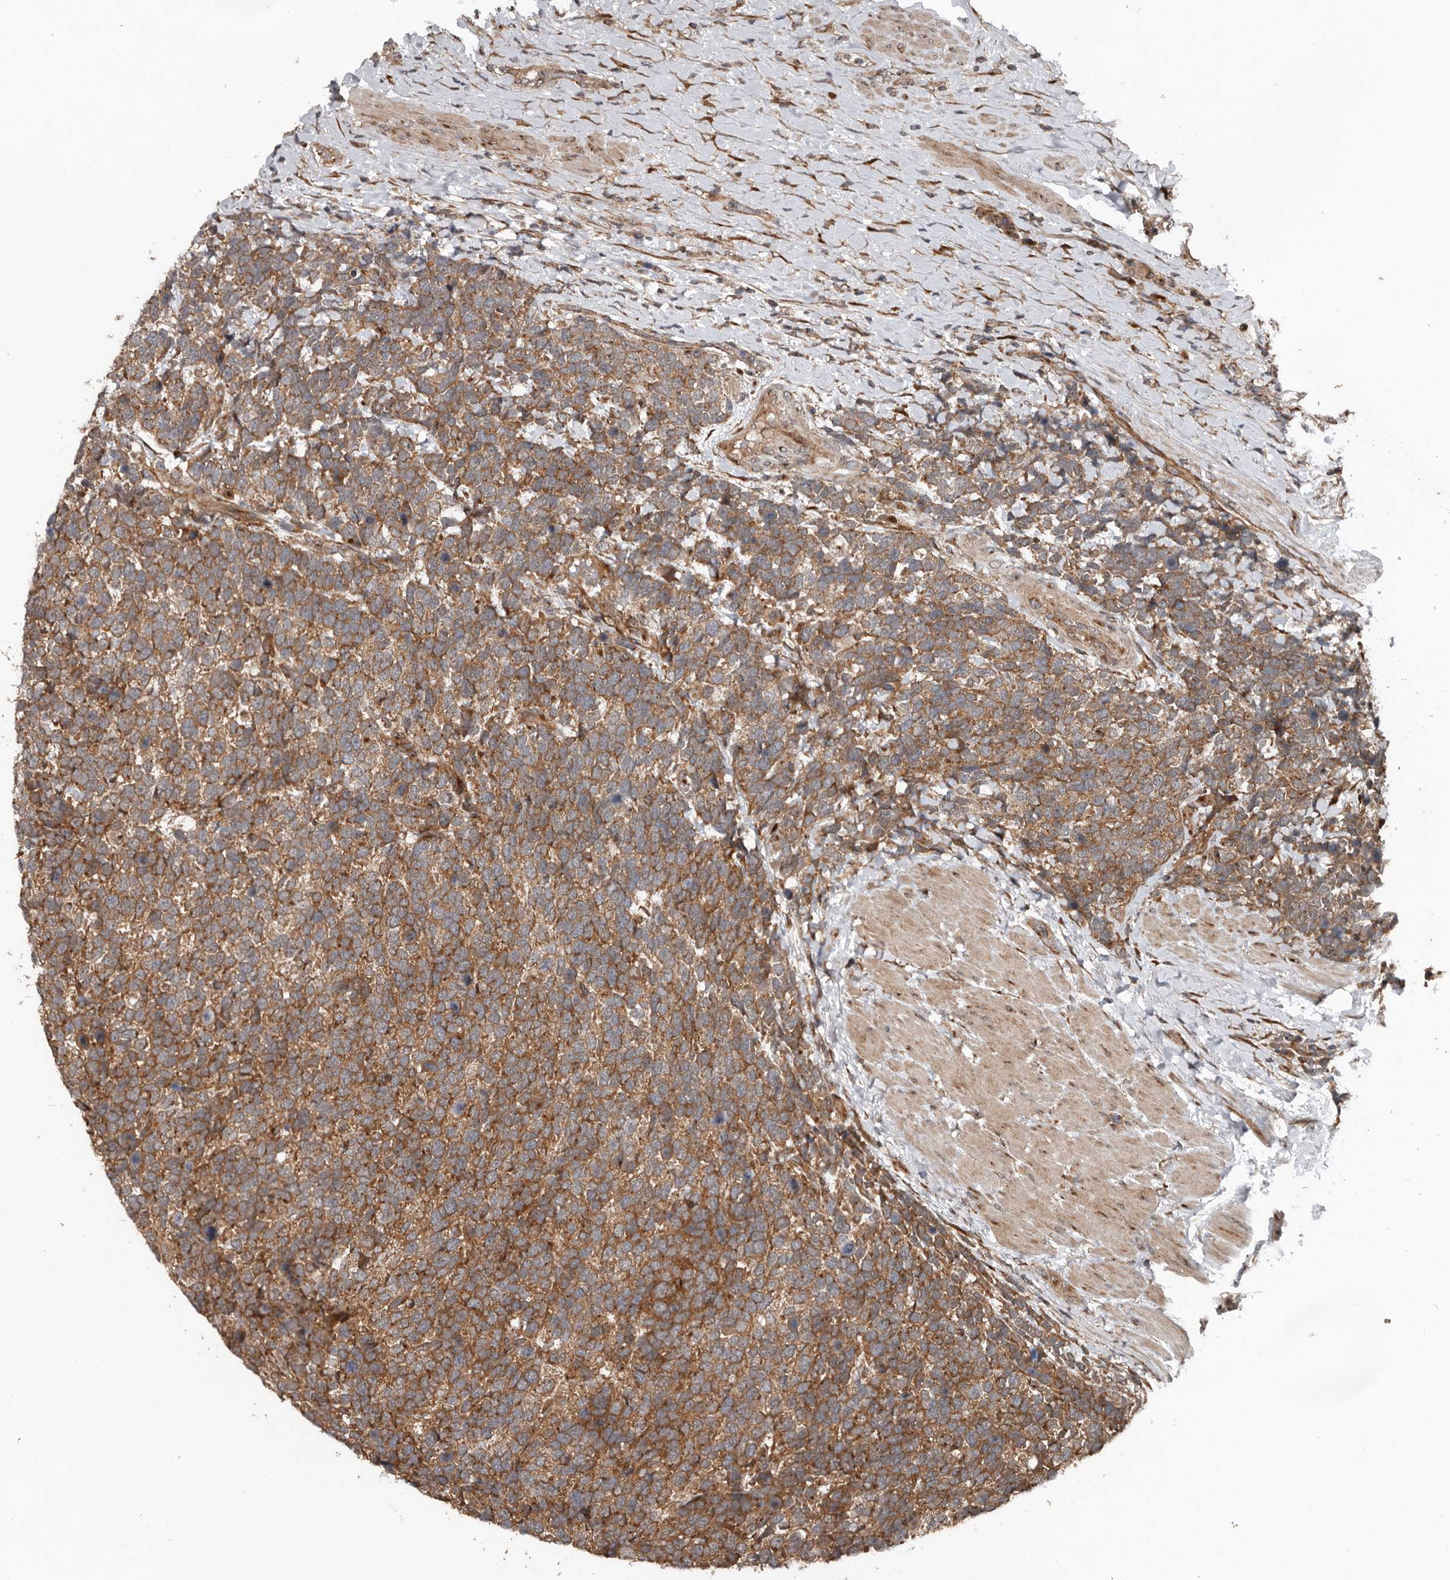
{"staining": {"intensity": "strong", "quantity": ">75%", "location": "cytoplasmic/membranous"}, "tissue": "urothelial cancer", "cell_type": "Tumor cells", "image_type": "cancer", "snomed": [{"axis": "morphology", "description": "Urothelial carcinoma, High grade"}, {"axis": "topography", "description": "Urinary bladder"}], "caption": "Immunohistochemistry (IHC) (DAB) staining of high-grade urothelial carcinoma reveals strong cytoplasmic/membranous protein expression in about >75% of tumor cells. (IHC, brightfield microscopy, high magnification).", "gene": "CCDC190", "patient": {"sex": "female", "age": 82}}